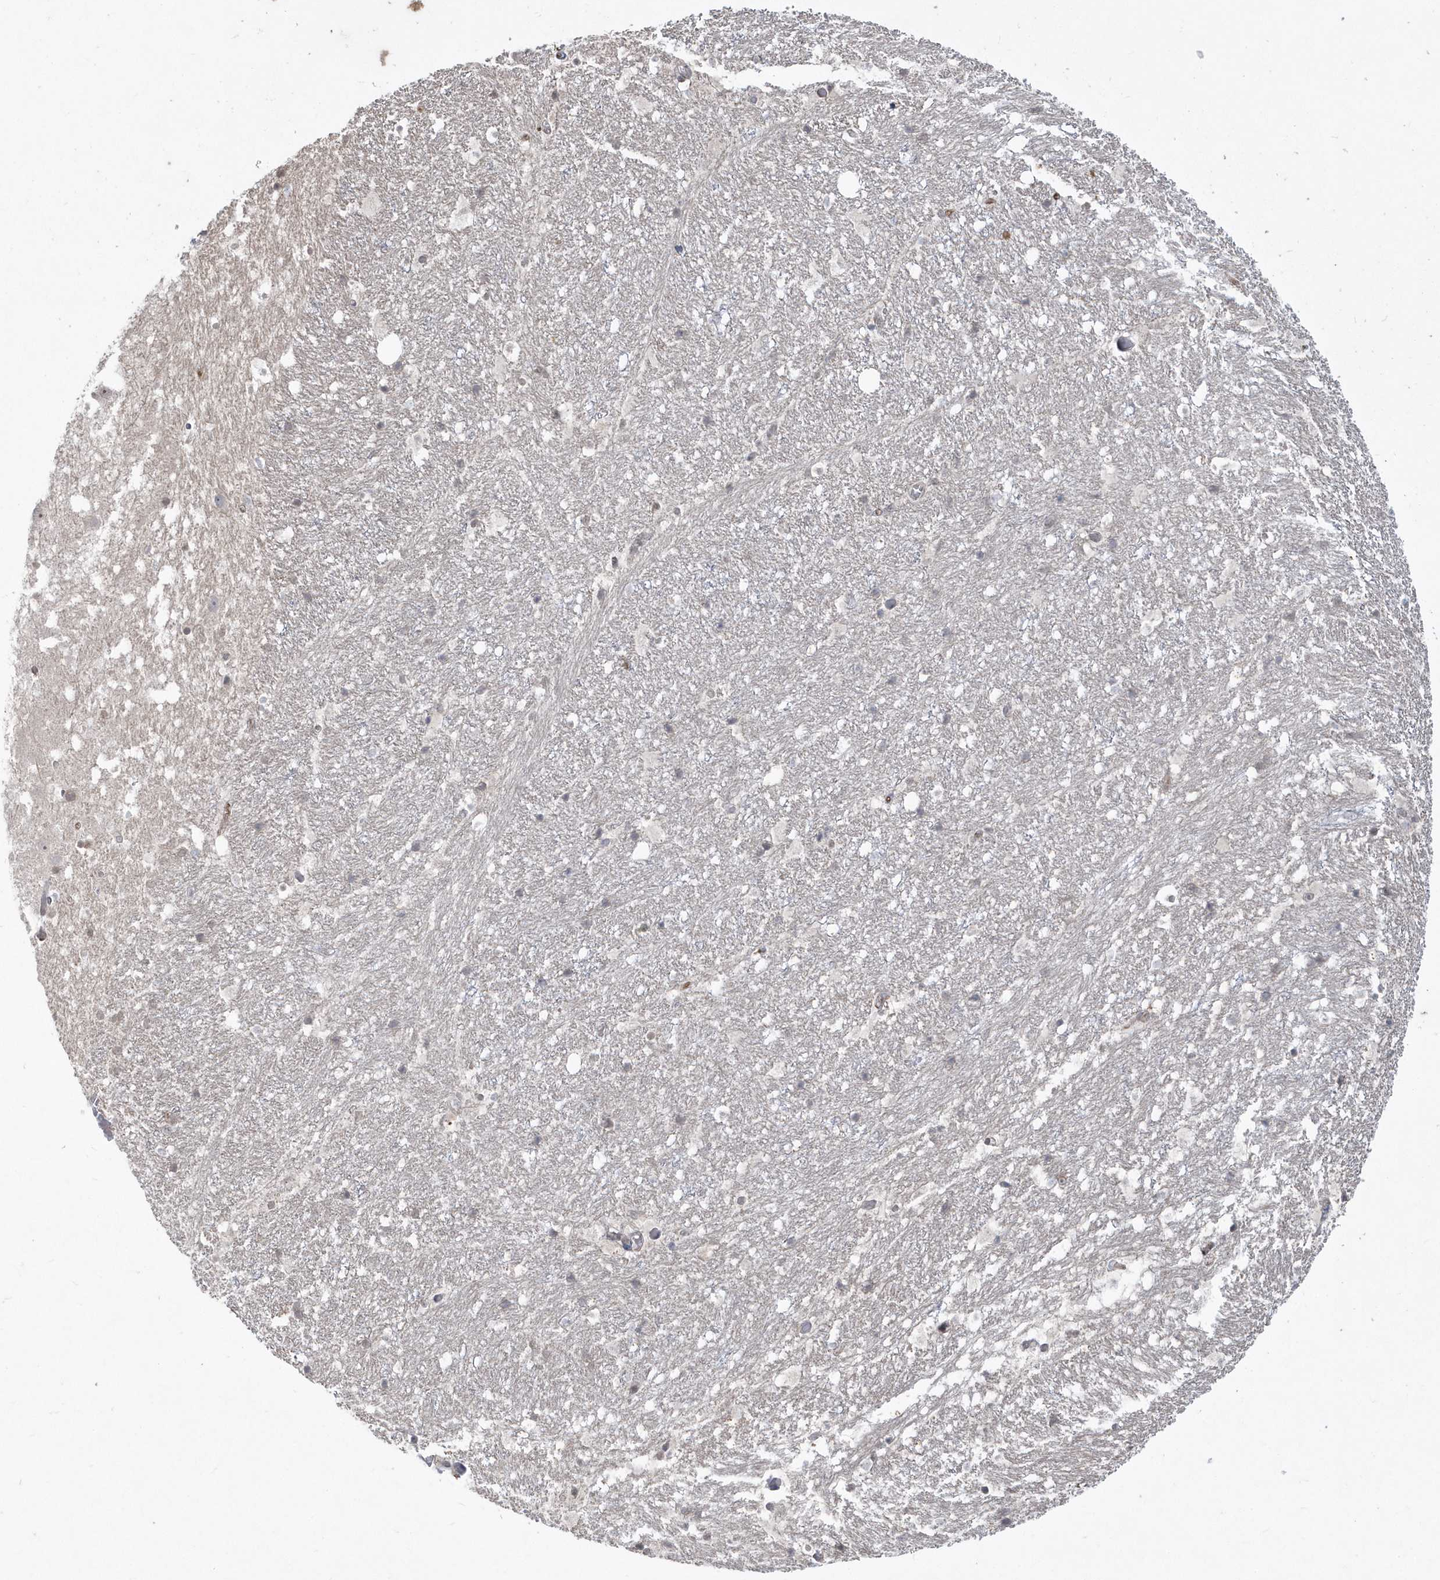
{"staining": {"intensity": "negative", "quantity": "none", "location": "none"}, "tissue": "hippocampus", "cell_type": "Glial cells", "image_type": "normal", "snomed": [{"axis": "morphology", "description": "Normal tissue, NOS"}, {"axis": "topography", "description": "Hippocampus"}], "caption": "A high-resolution image shows IHC staining of normal hippocampus, which shows no significant staining in glial cells.", "gene": "DHX57", "patient": {"sex": "female", "age": 52}}